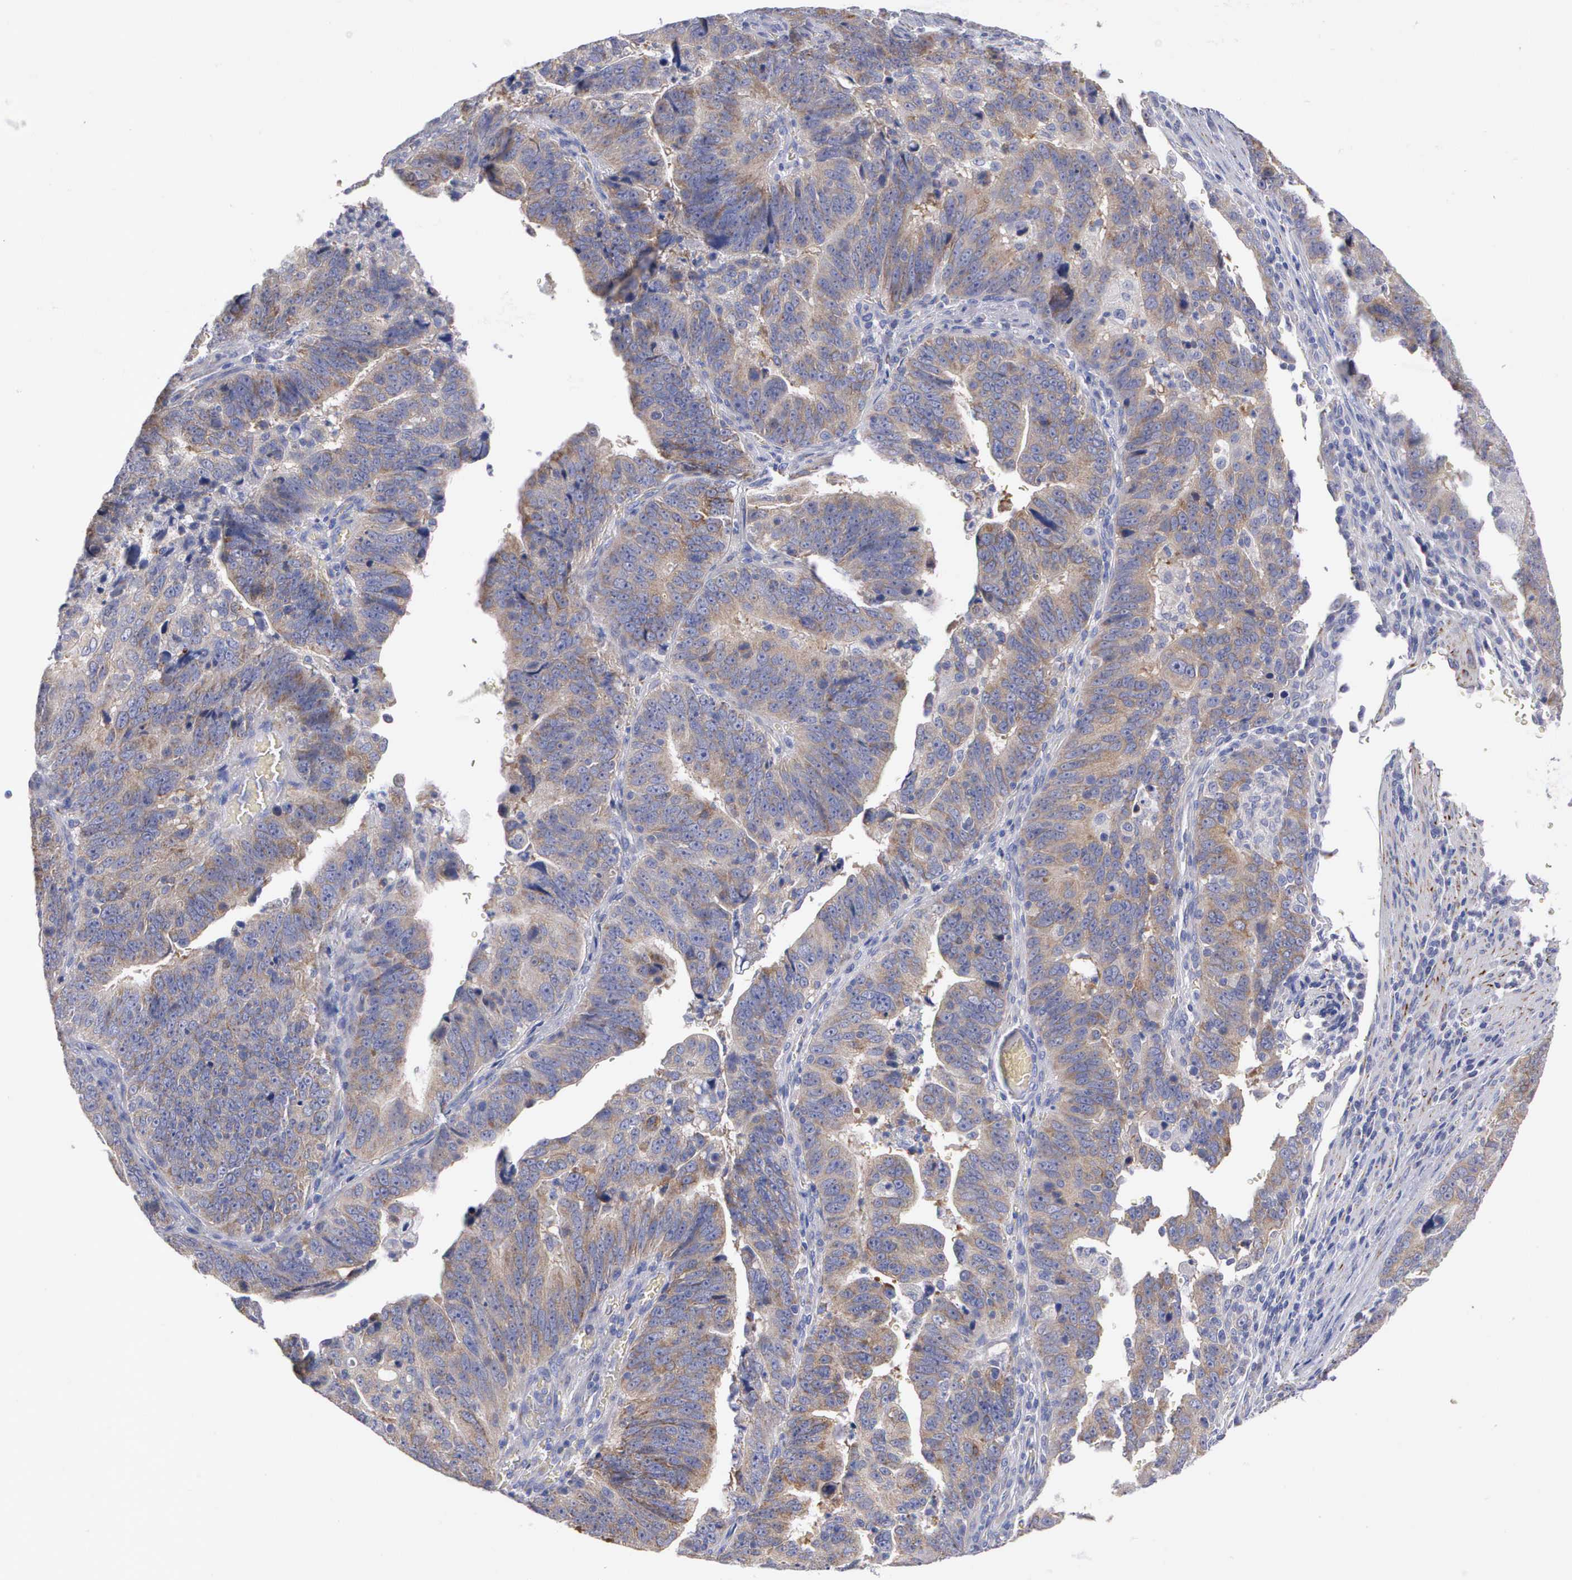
{"staining": {"intensity": "moderate", "quantity": "25%-75%", "location": "cytoplasmic/membranous"}, "tissue": "stomach cancer", "cell_type": "Tumor cells", "image_type": "cancer", "snomed": [{"axis": "morphology", "description": "Adenocarcinoma, NOS"}, {"axis": "topography", "description": "Stomach, upper"}], "caption": "This photomicrograph reveals IHC staining of human adenocarcinoma (stomach), with medium moderate cytoplasmic/membranous staining in approximately 25%-75% of tumor cells.", "gene": "APOOL", "patient": {"sex": "female", "age": 50}}